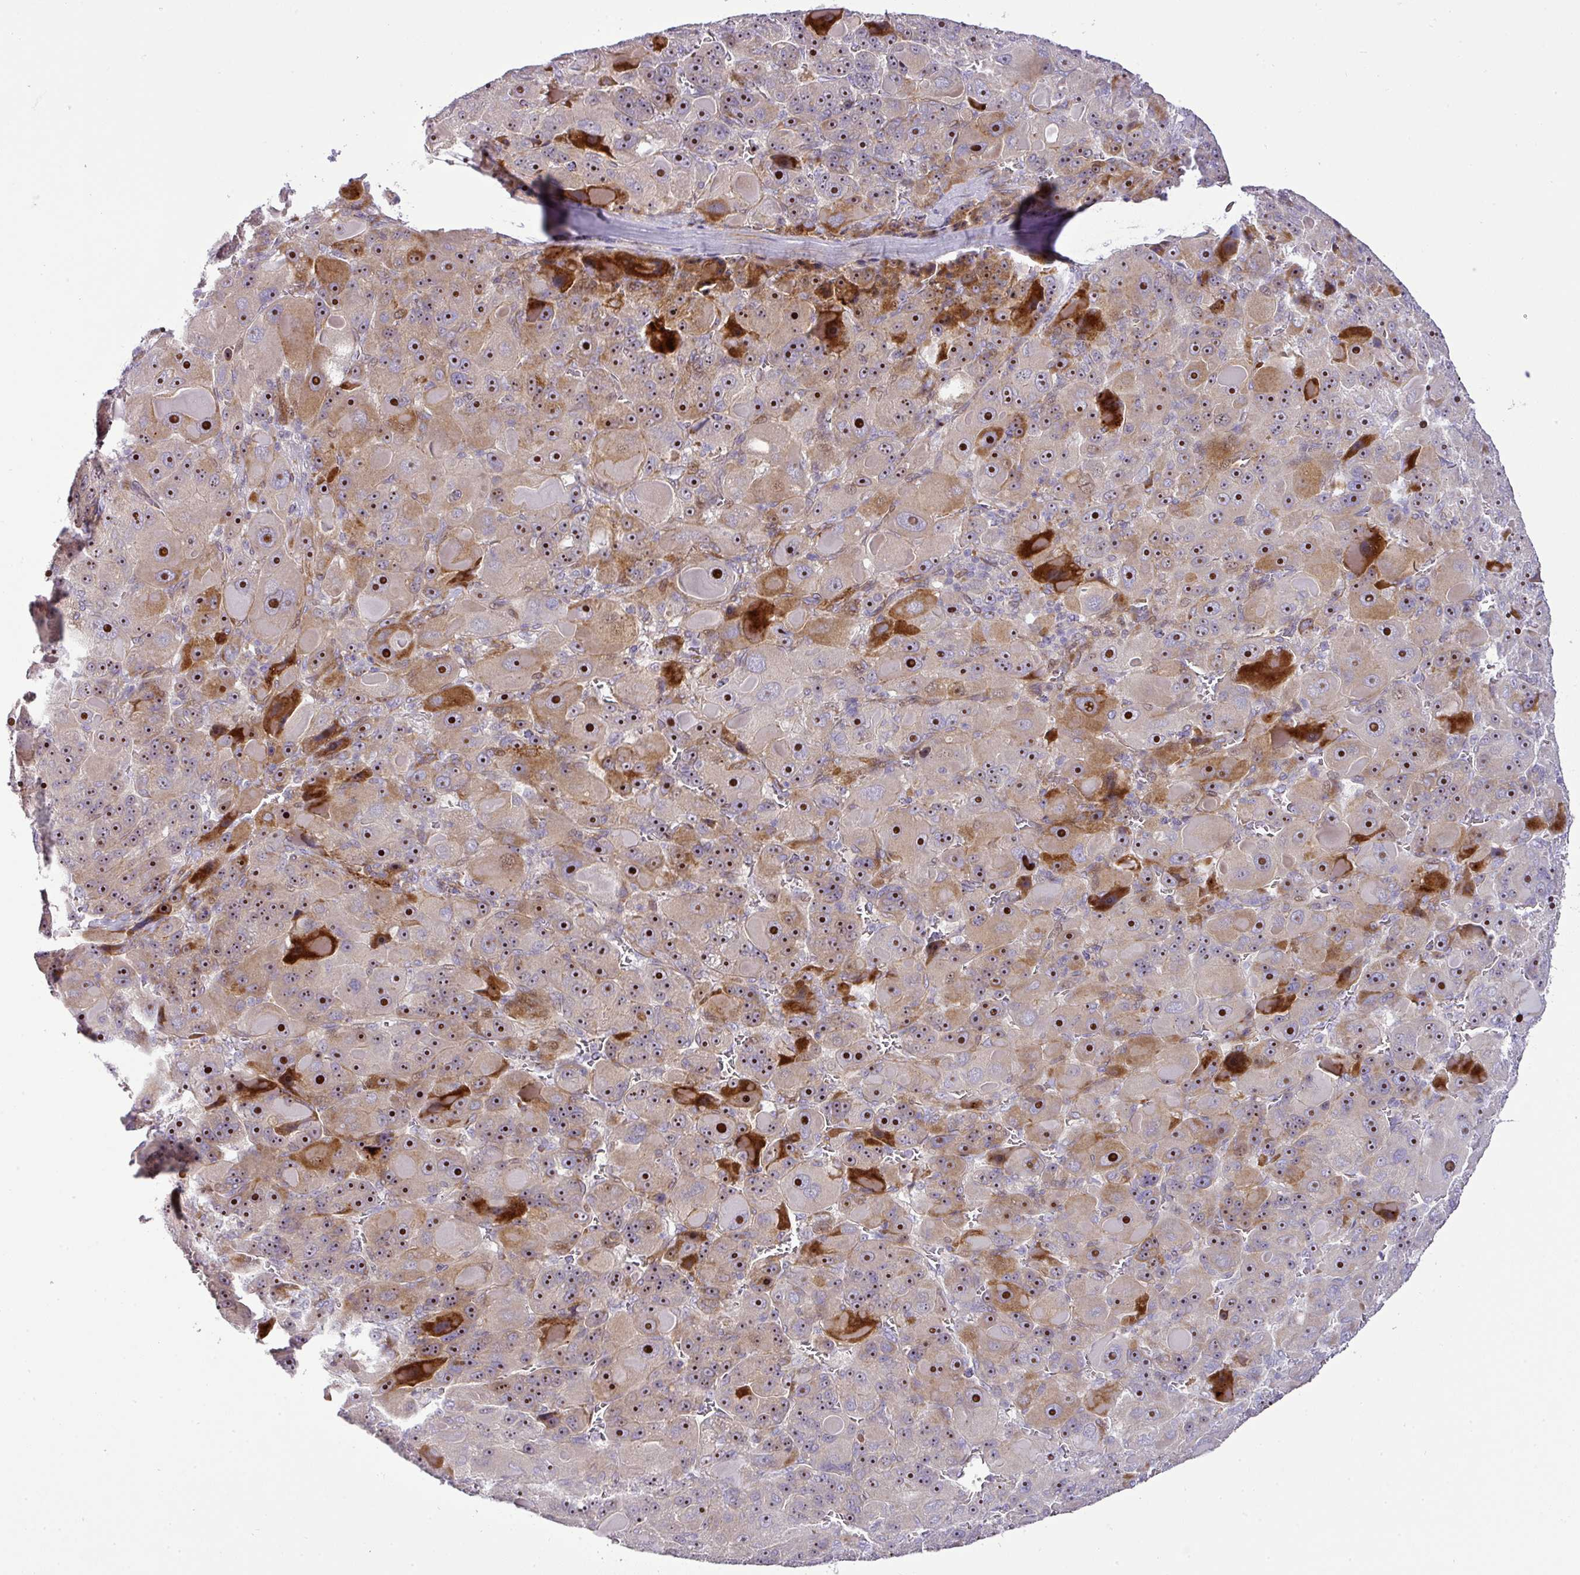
{"staining": {"intensity": "strong", "quantity": ">75%", "location": "cytoplasmic/membranous,nuclear"}, "tissue": "liver cancer", "cell_type": "Tumor cells", "image_type": "cancer", "snomed": [{"axis": "morphology", "description": "Carcinoma, Hepatocellular, NOS"}, {"axis": "topography", "description": "Liver"}], "caption": "This micrograph shows immunohistochemistry staining of human hepatocellular carcinoma (liver), with high strong cytoplasmic/membranous and nuclear positivity in about >75% of tumor cells.", "gene": "ATP6V1F", "patient": {"sex": "male", "age": 76}}